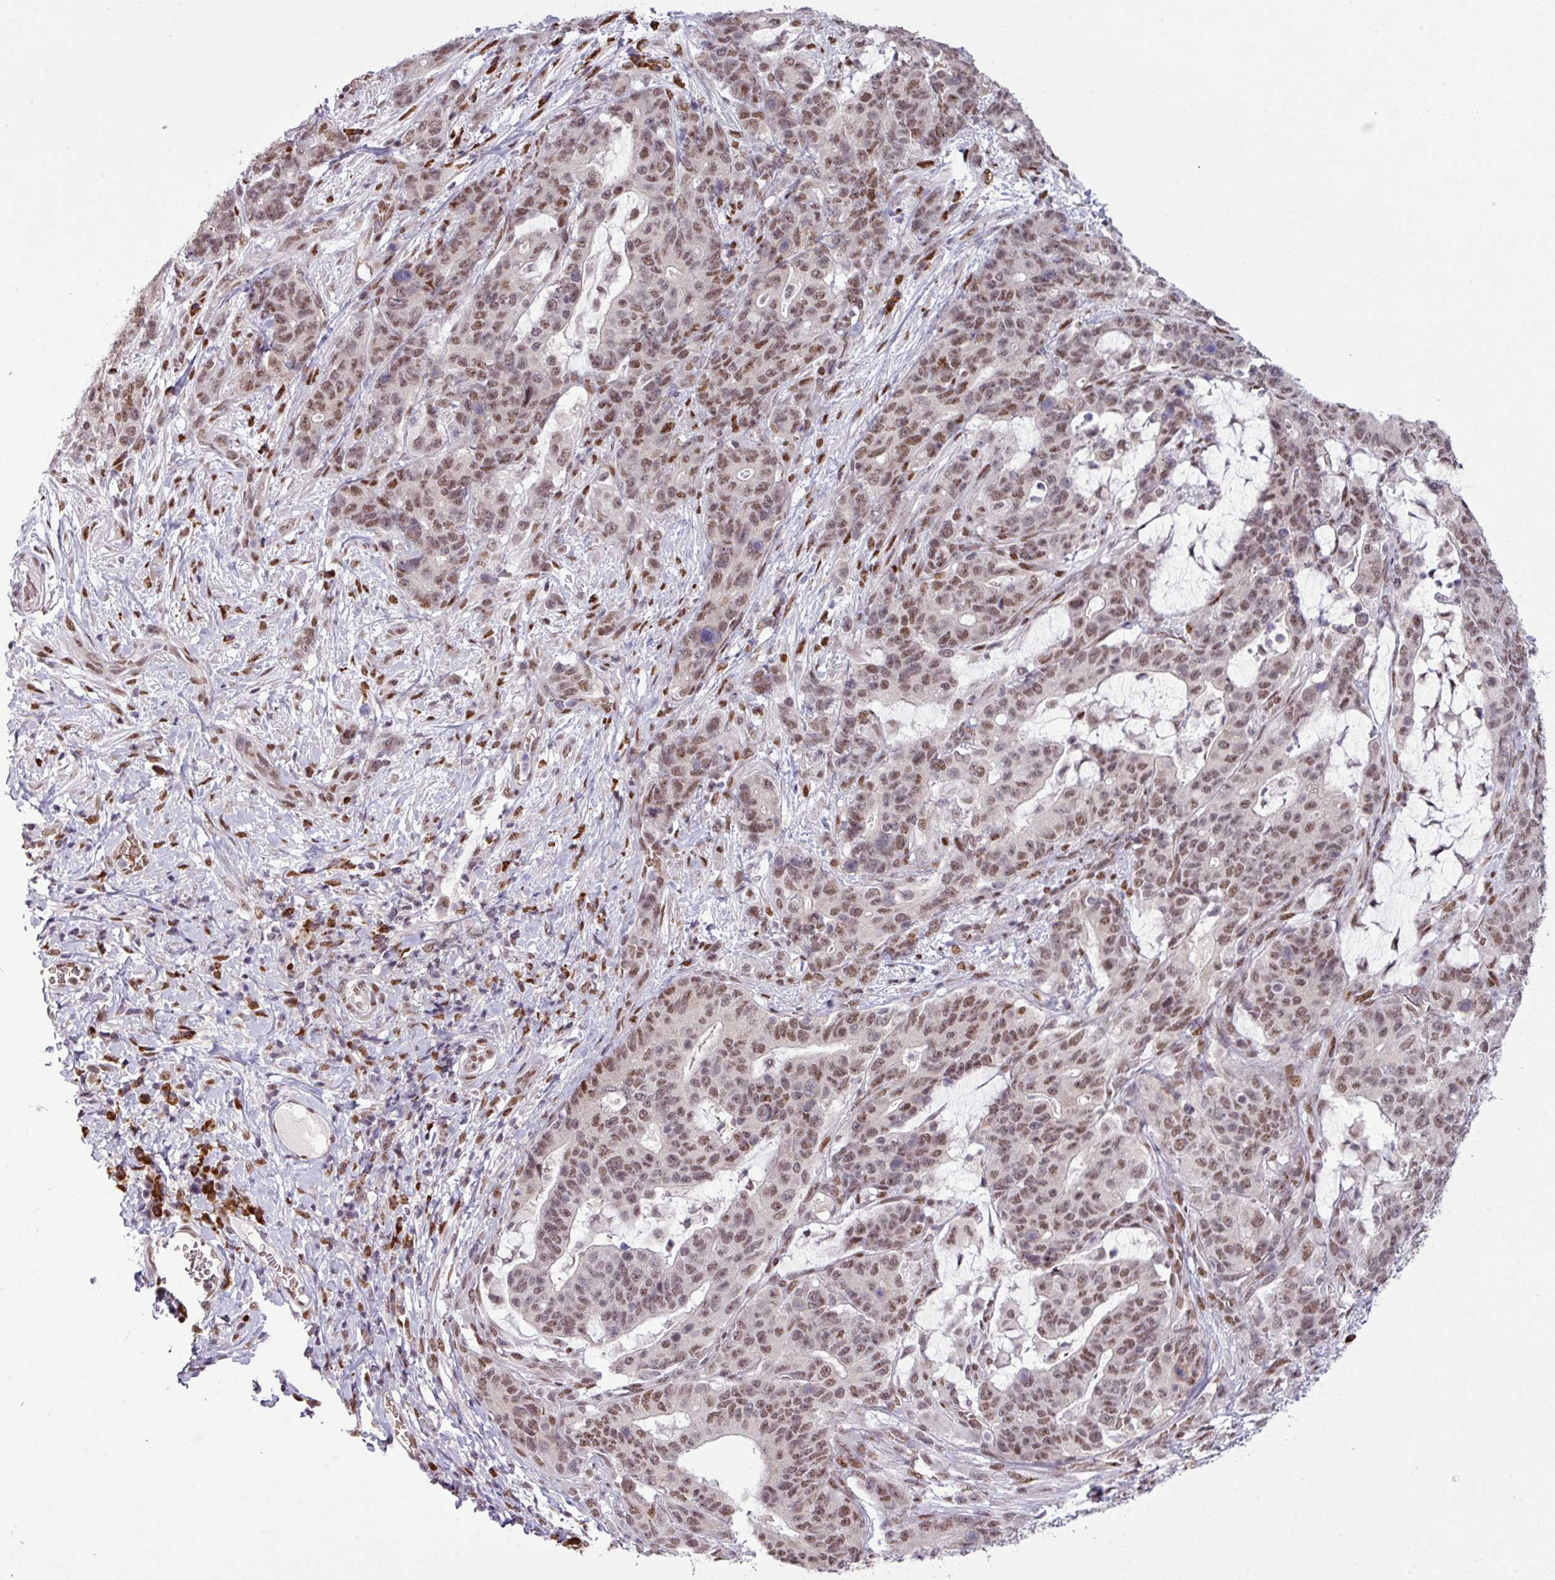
{"staining": {"intensity": "moderate", "quantity": ">75%", "location": "nuclear"}, "tissue": "stomach cancer", "cell_type": "Tumor cells", "image_type": "cancer", "snomed": [{"axis": "morphology", "description": "Normal tissue, NOS"}, {"axis": "morphology", "description": "Adenocarcinoma, NOS"}, {"axis": "topography", "description": "Stomach"}], "caption": "Protein expression analysis of human stomach cancer reveals moderate nuclear expression in about >75% of tumor cells.", "gene": "PRDM5", "patient": {"sex": "female", "age": 64}}